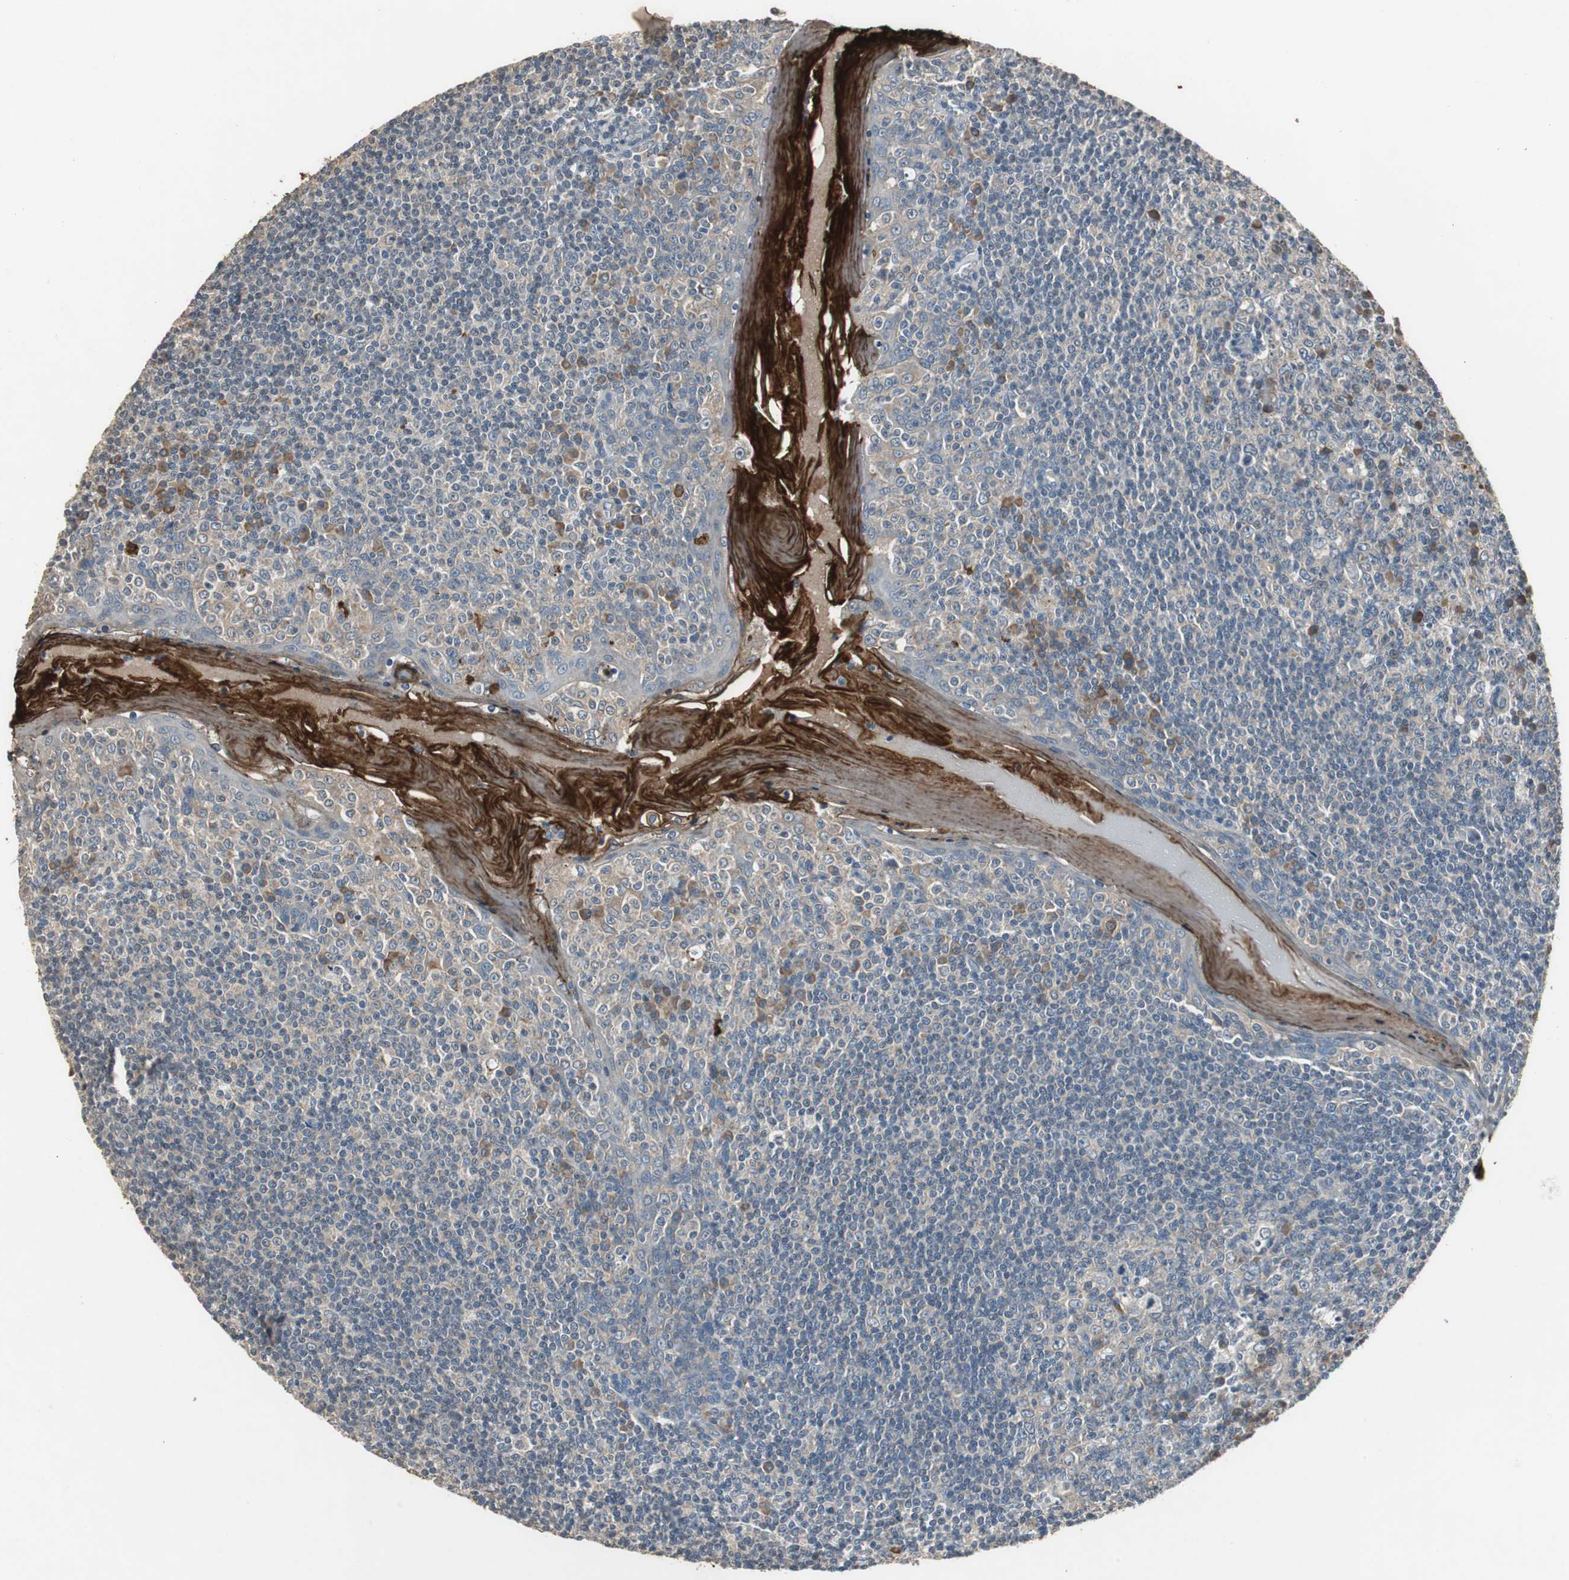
{"staining": {"intensity": "weak", "quantity": "<25%", "location": "cytoplasmic/membranous"}, "tissue": "tonsil", "cell_type": "Germinal center cells", "image_type": "normal", "snomed": [{"axis": "morphology", "description": "Normal tissue, NOS"}, {"axis": "topography", "description": "Tonsil"}], "caption": "An image of tonsil stained for a protein displays no brown staining in germinal center cells.", "gene": "PI4KB", "patient": {"sex": "male", "age": 31}}